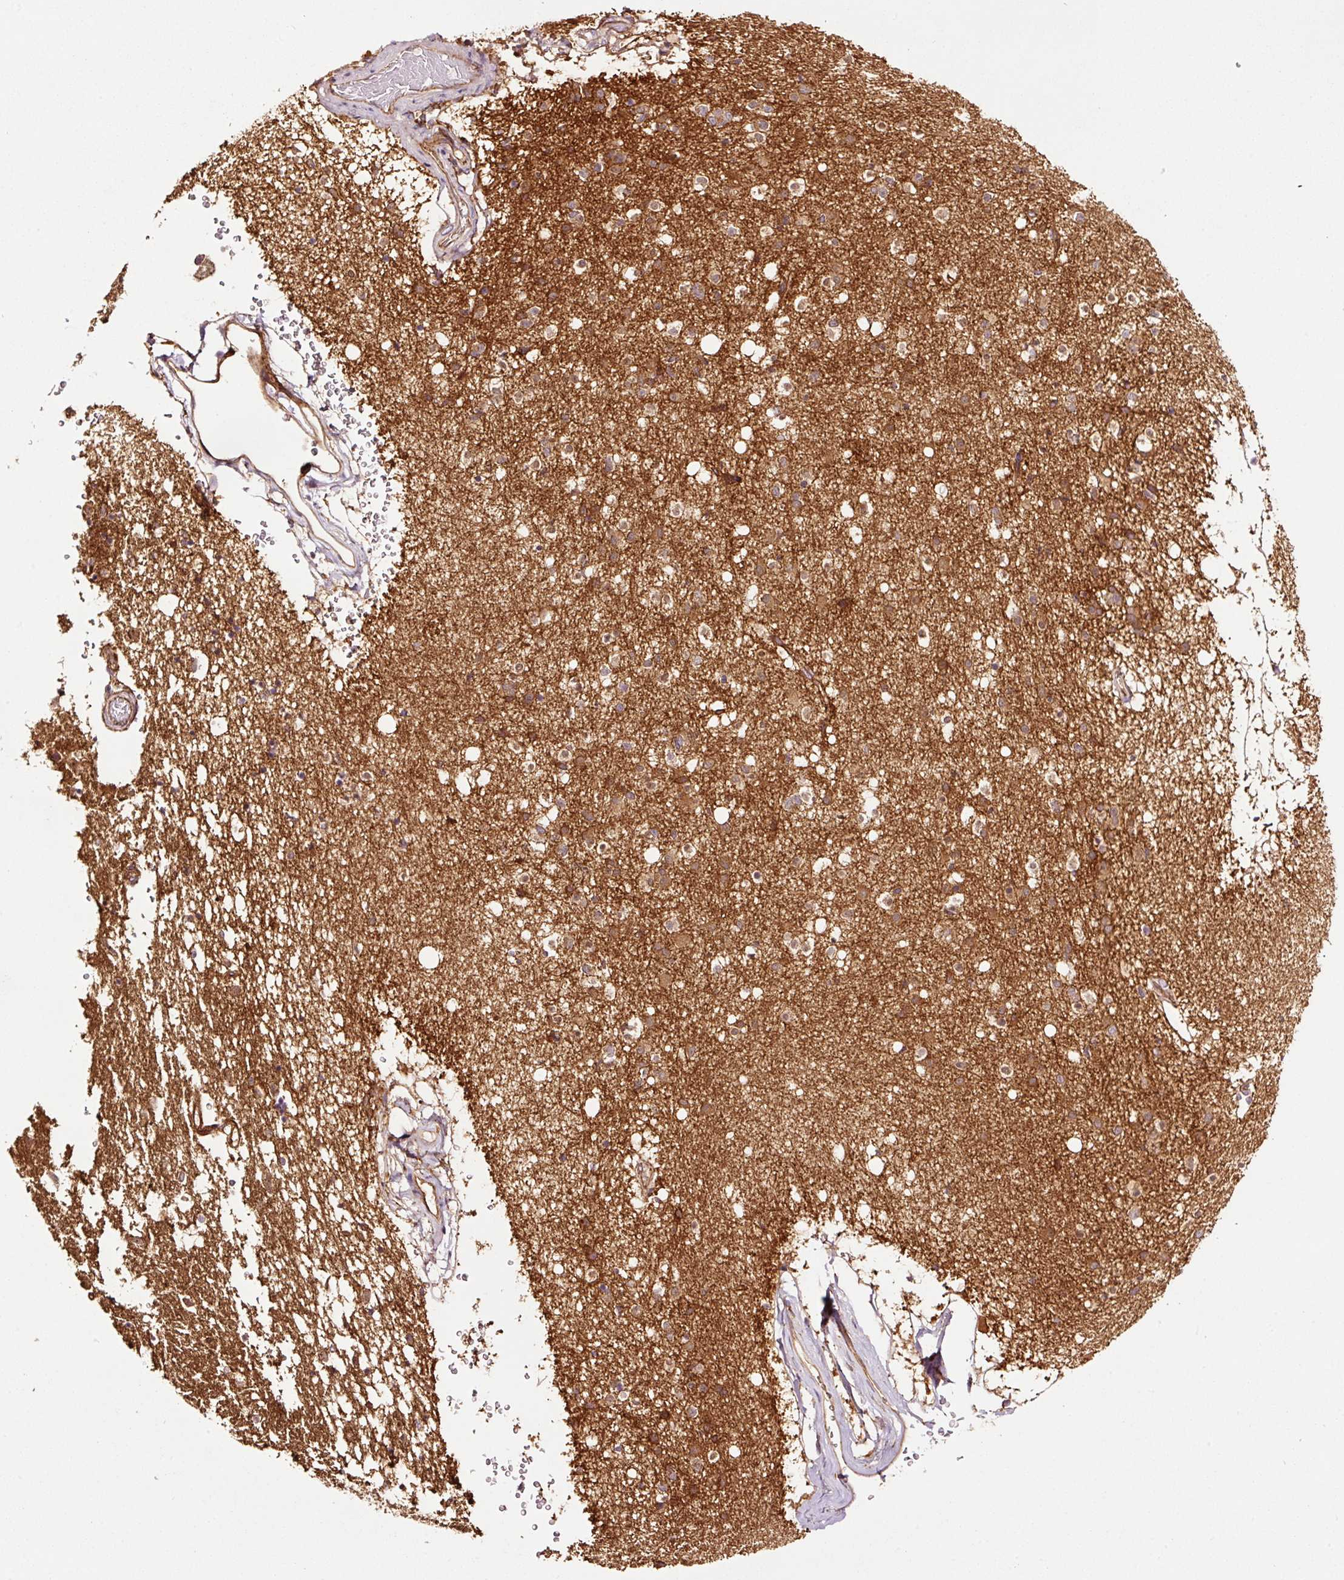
{"staining": {"intensity": "moderate", "quantity": "<25%", "location": "cytoplasmic/membranous"}, "tissue": "caudate", "cell_type": "Glial cells", "image_type": "normal", "snomed": [{"axis": "morphology", "description": "Normal tissue, NOS"}, {"axis": "topography", "description": "Lateral ventricle wall"}], "caption": "Human caudate stained for a protein (brown) shows moderate cytoplasmic/membranous positive staining in approximately <25% of glial cells.", "gene": "METAP1", "patient": {"sex": "male", "age": 58}}